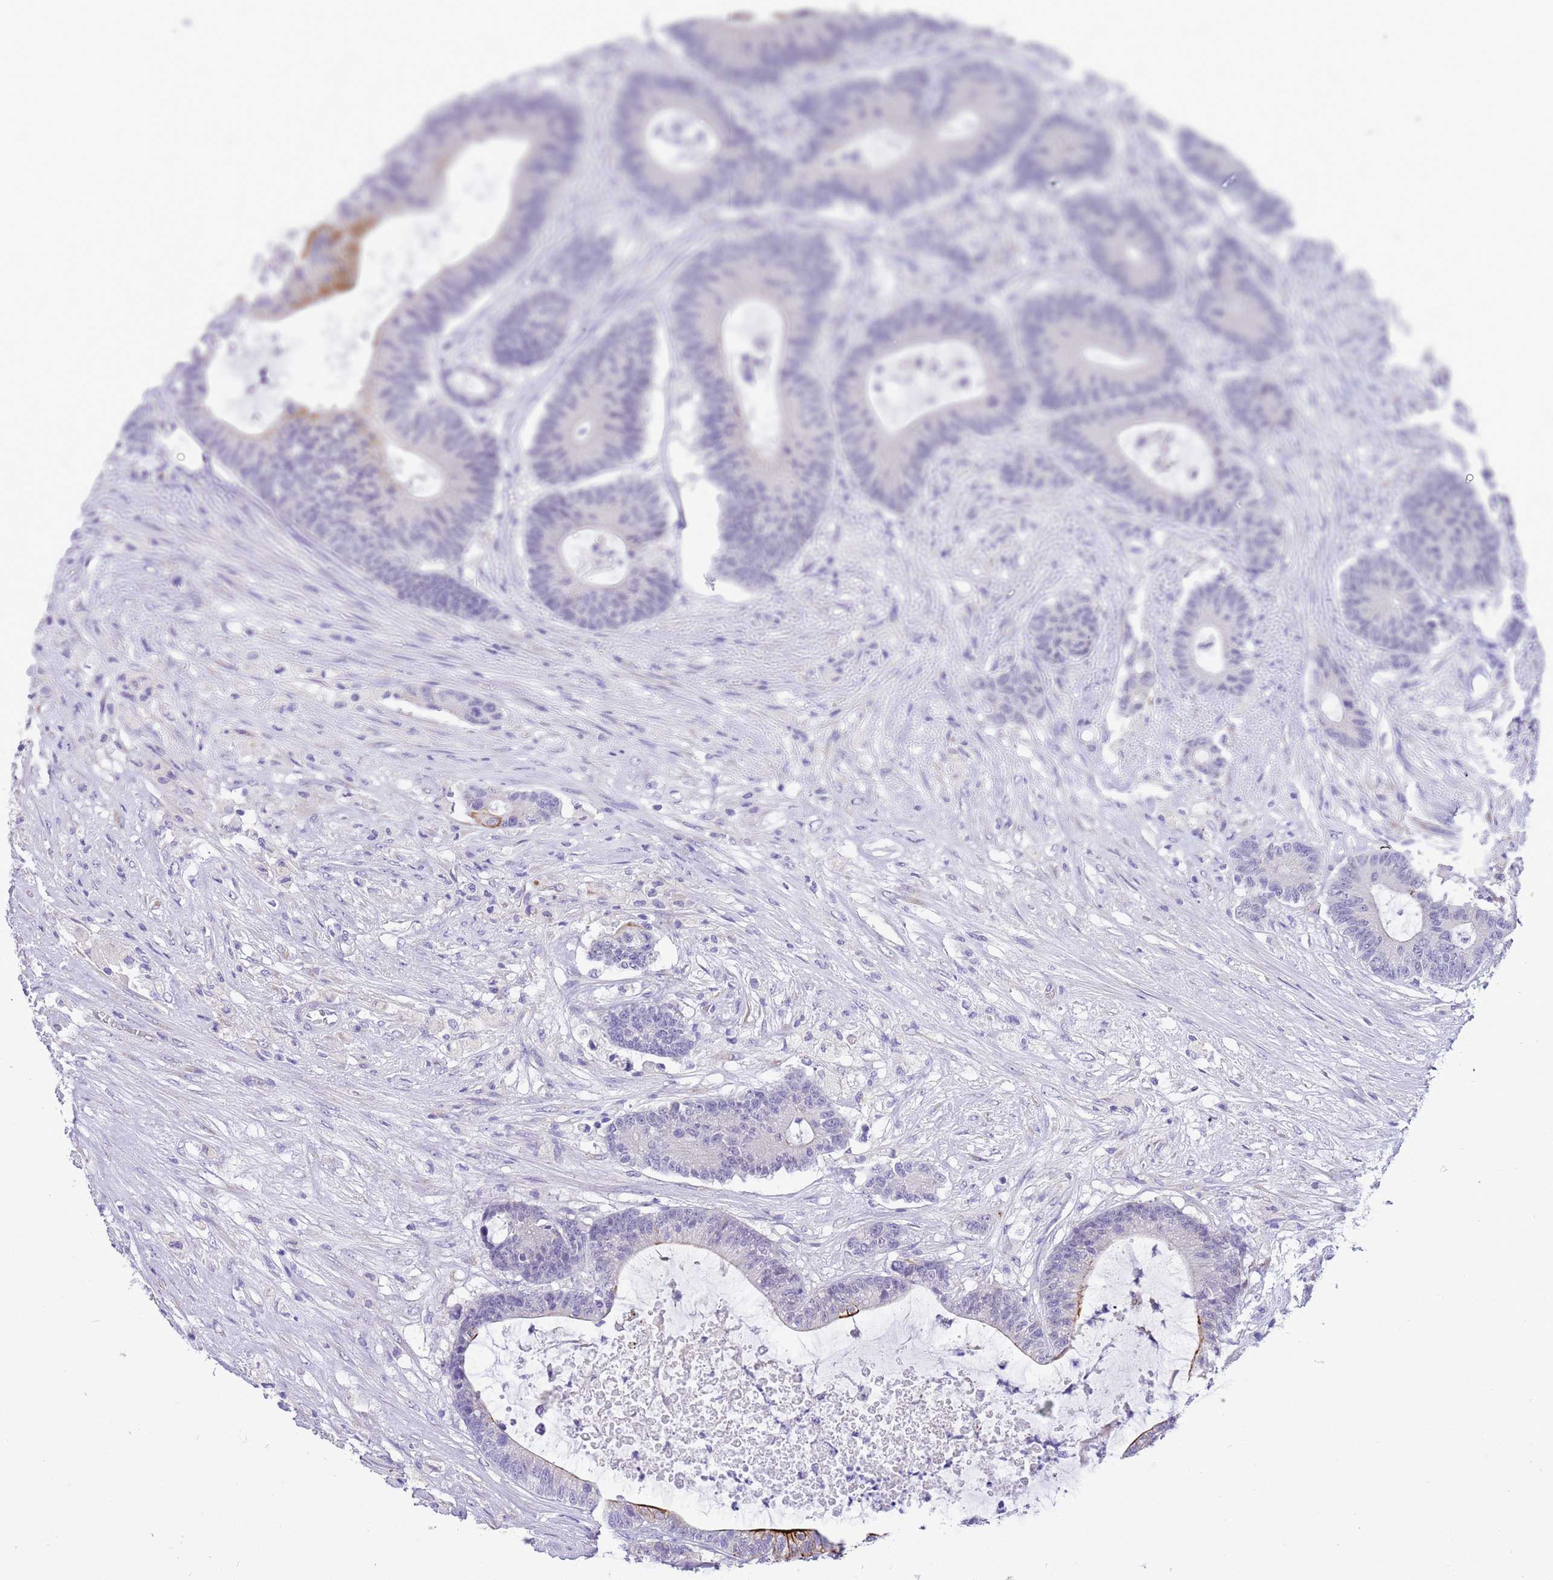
{"staining": {"intensity": "strong", "quantity": "<25%", "location": "cytoplasmic/membranous"}, "tissue": "colorectal cancer", "cell_type": "Tumor cells", "image_type": "cancer", "snomed": [{"axis": "morphology", "description": "Adenocarcinoma, NOS"}, {"axis": "topography", "description": "Colon"}], "caption": "Protein expression analysis of adenocarcinoma (colorectal) shows strong cytoplasmic/membranous staining in about <25% of tumor cells. (DAB (3,3'-diaminobenzidine) = brown stain, brightfield microscopy at high magnification).", "gene": "R3HDM4", "patient": {"sex": "female", "age": 84}}